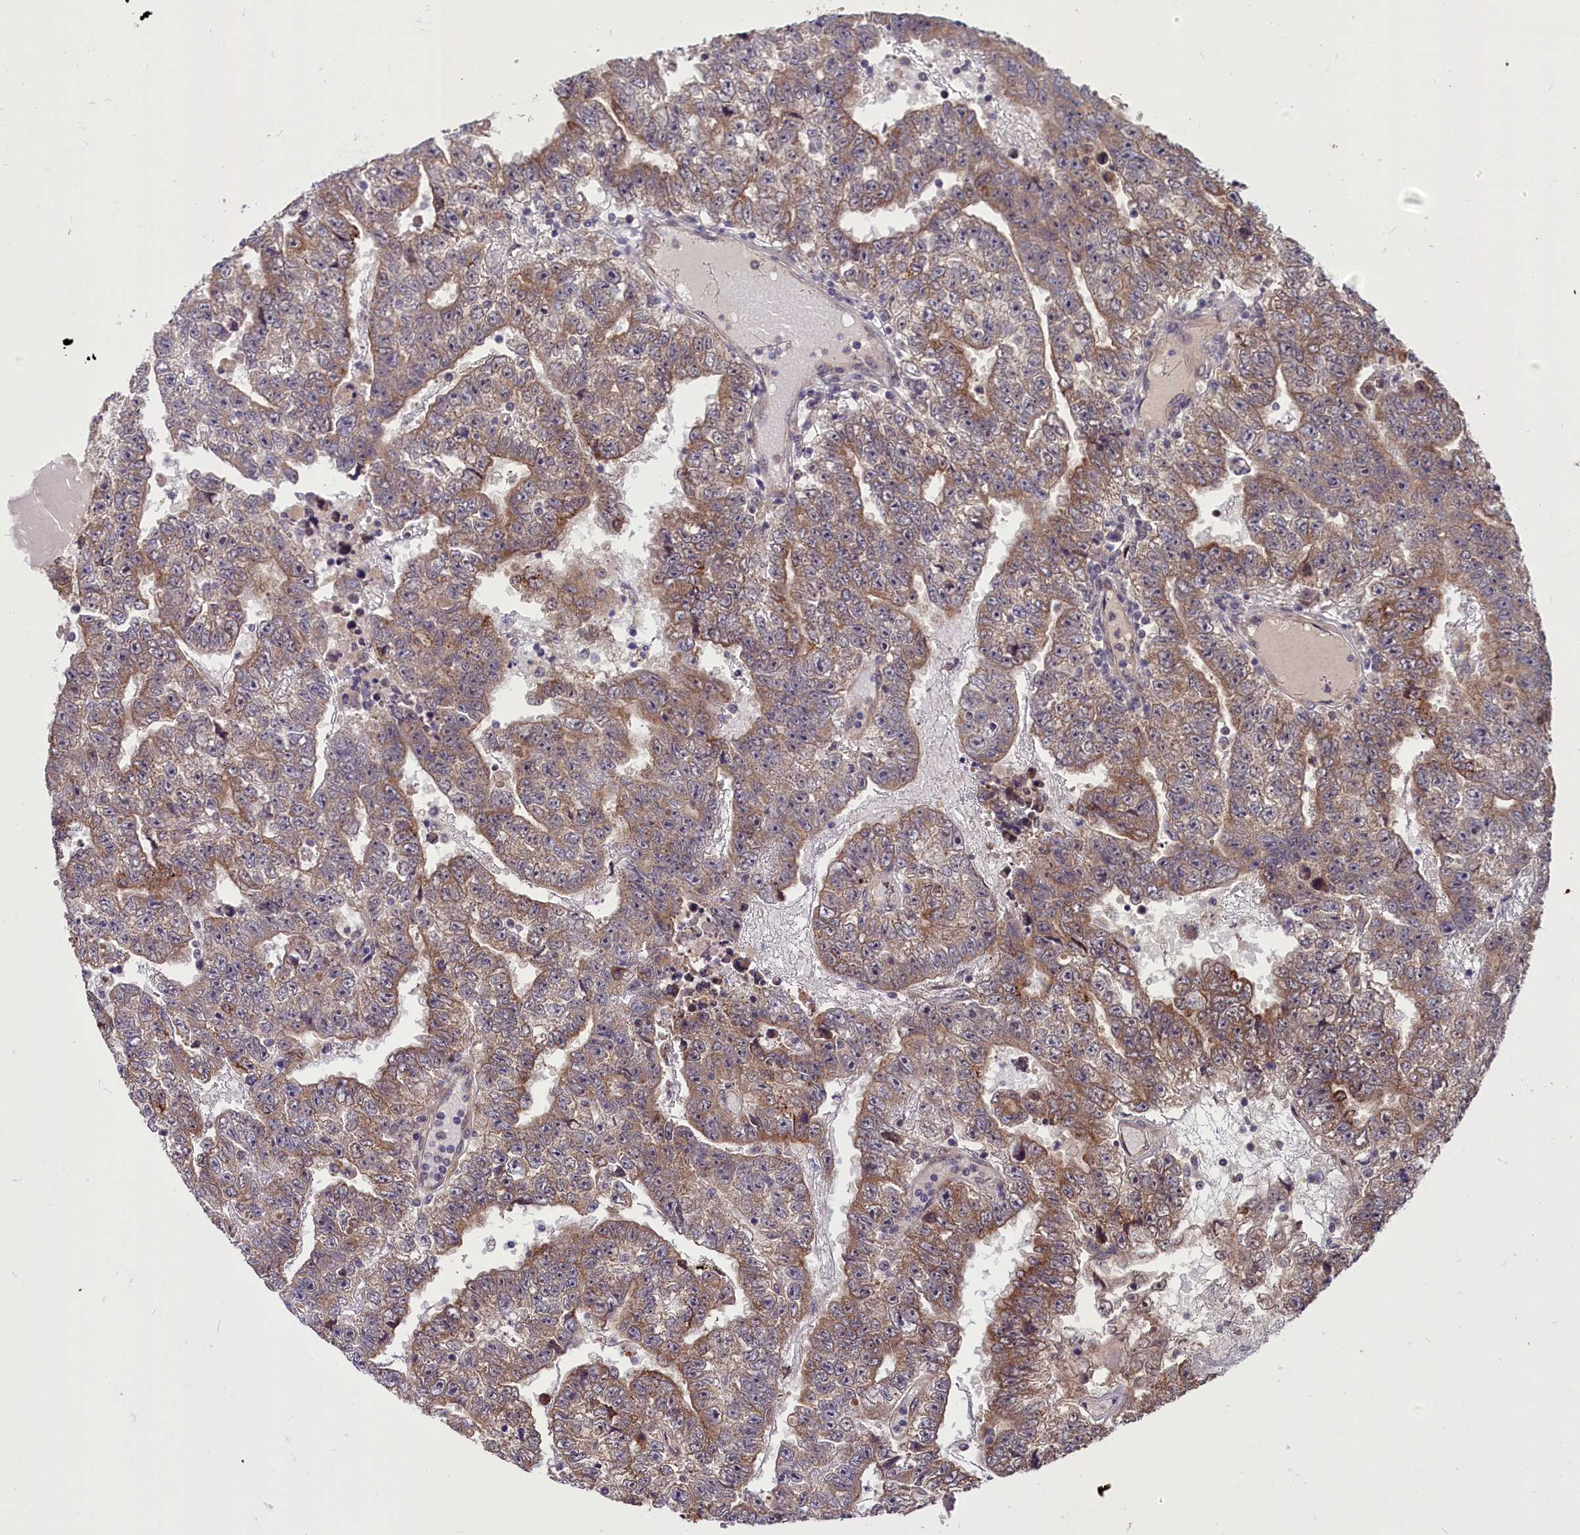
{"staining": {"intensity": "moderate", "quantity": ">75%", "location": "cytoplasmic/membranous"}, "tissue": "testis cancer", "cell_type": "Tumor cells", "image_type": "cancer", "snomed": [{"axis": "morphology", "description": "Carcinoma, Embryonal, NOS"}, {"axis": "topography", "description": "Testis"}], "caption": "Testis cancer was stained to show a protein in brown. There is medium levels of moderate cytoplasmic/membranous expression in approximately >75% of tumor cells.", "gene": "MYCBP", "patient": {"sex": "male", "age": 25}}